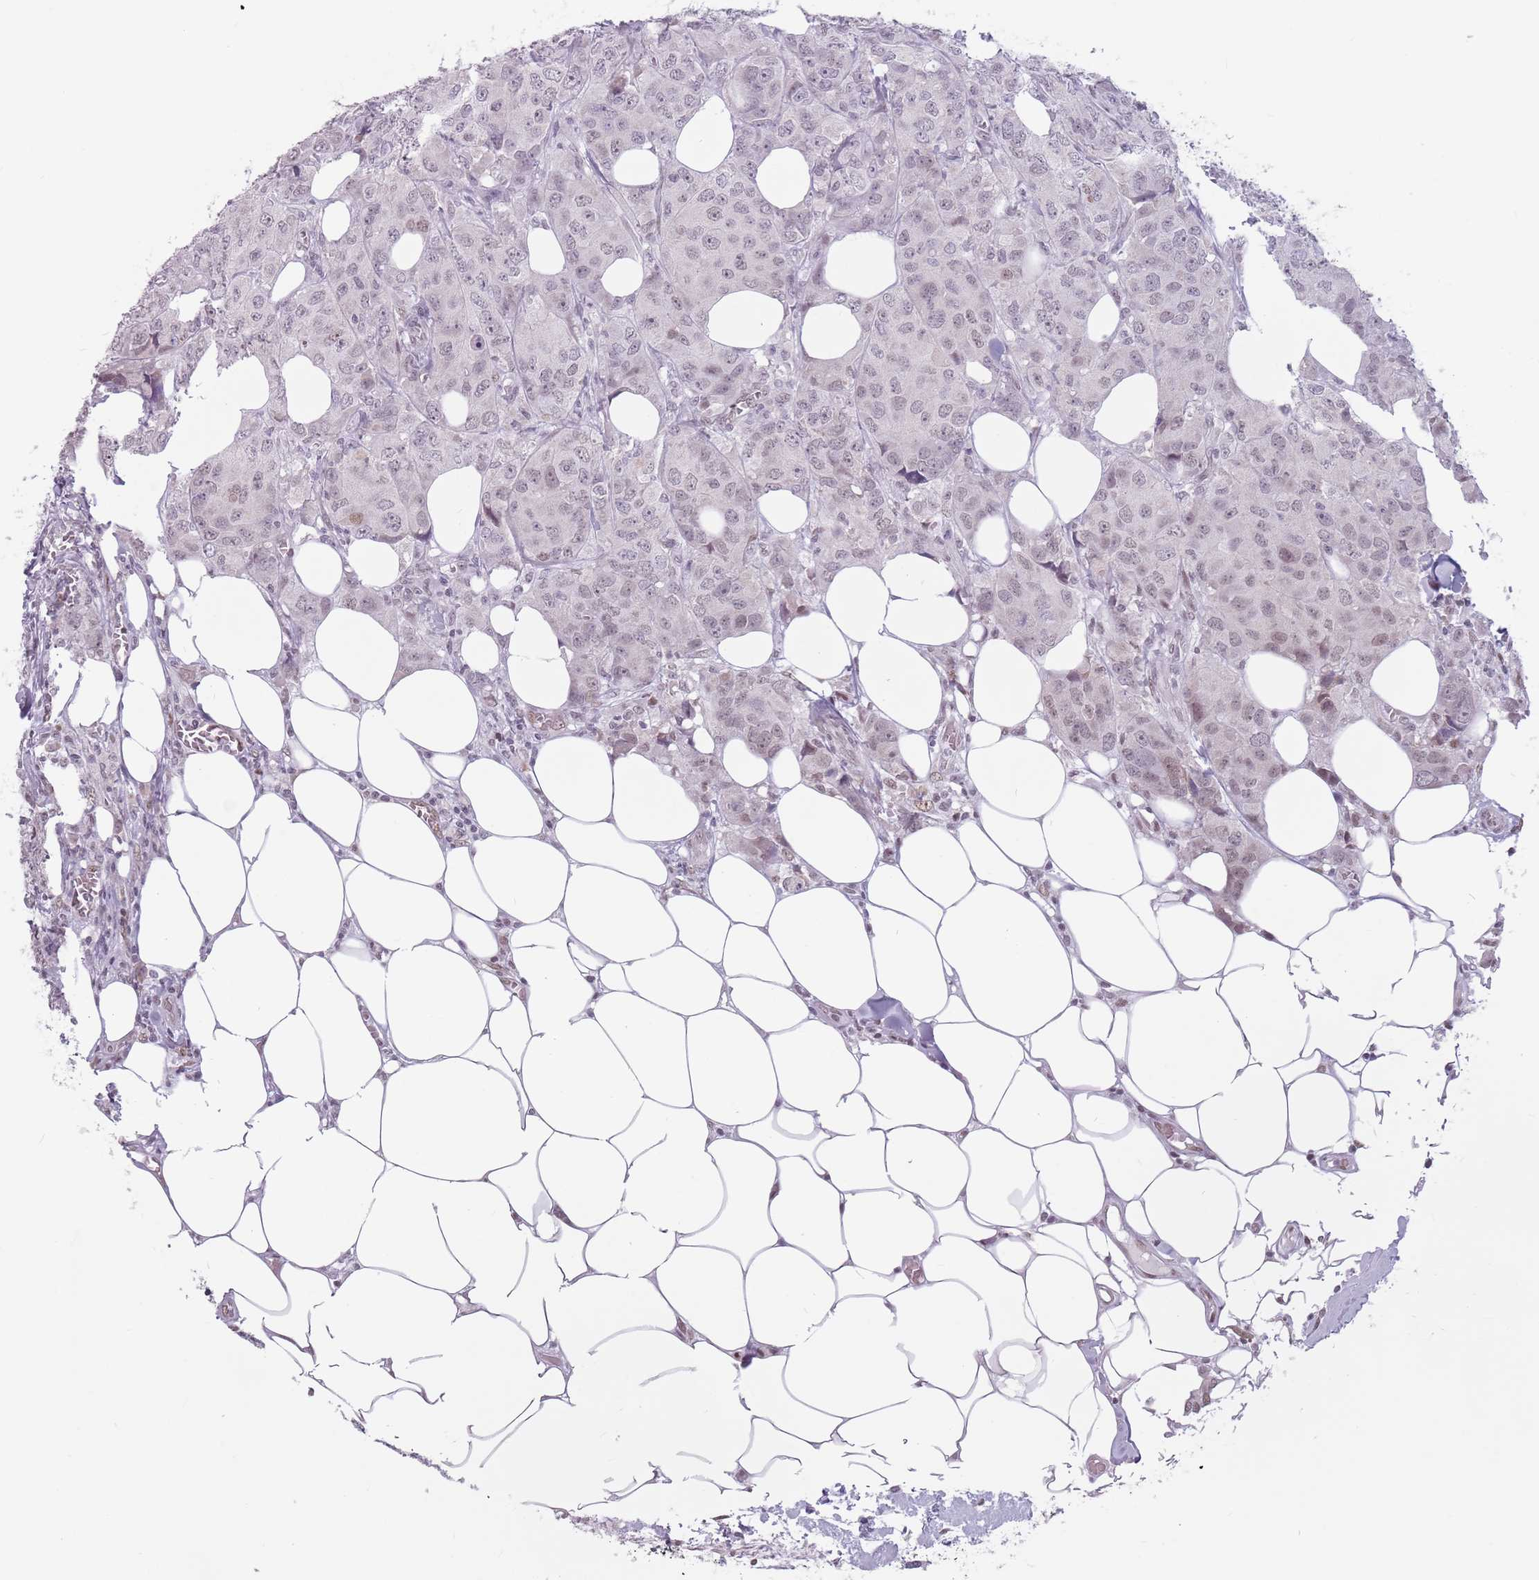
{"staining": {"intensity": "weak", "quantity": "25%-75%", "location": "nuclear"}, "tissue": "breast cancer", "cell_type": "Tumor cells", "image_type": "cancer", "snomed": [{"axis": "morphology", "description": "Duct carcinoma"}, {"axis": "topography", "description": "Breast"}], "caption": "Immunohistochemistry photomicrograph of breast intraductal carcinoma stained for a protein (brown), which displays low levels of weak nuclear expression in about 25%-75% of tumor cells.", "gene": "PTCHD1", "patient": {"sex": "female", "age": 43}}